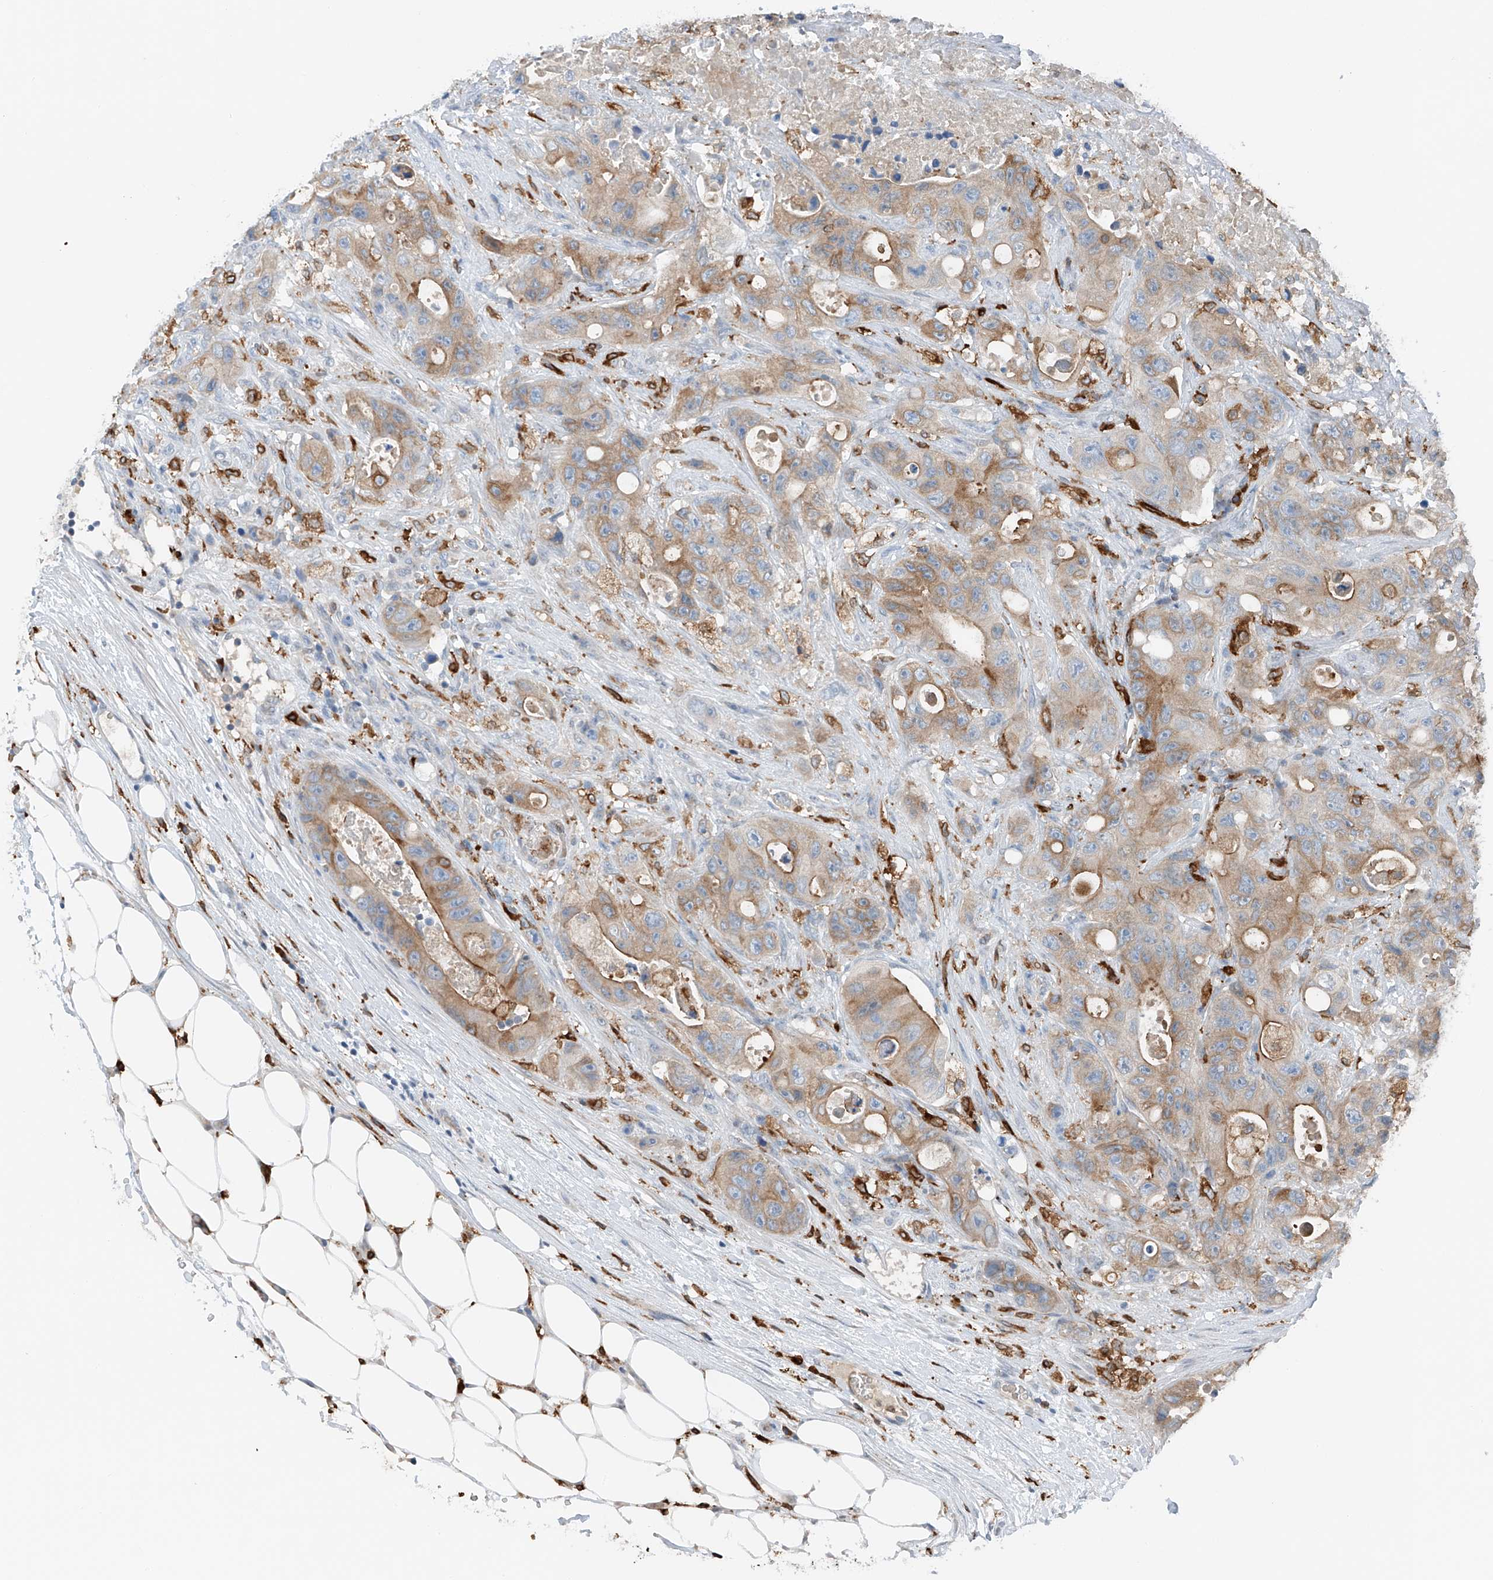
{"staining": {"intensity": "moderate", "quantity": ">75%", "location": "cytoplasmic/membranous"}, "tissue": "colorectal cancer", "cell_type": "Tumor cells", "image_type": "cancer", "snomed": [{"axis": "morphology", "description": "Adenocarcinoma, NOS"}, {"axis": "topography", "description": "Colon"}], "caption": "Moderate cytoplasmic/membranous expression for a protein is identified in about >75% of tumor cells of adenocarcinoma (colorectal) using IHC.", "gene": "TBXAS1", "patient": {"sex": "female", "age": 46}}